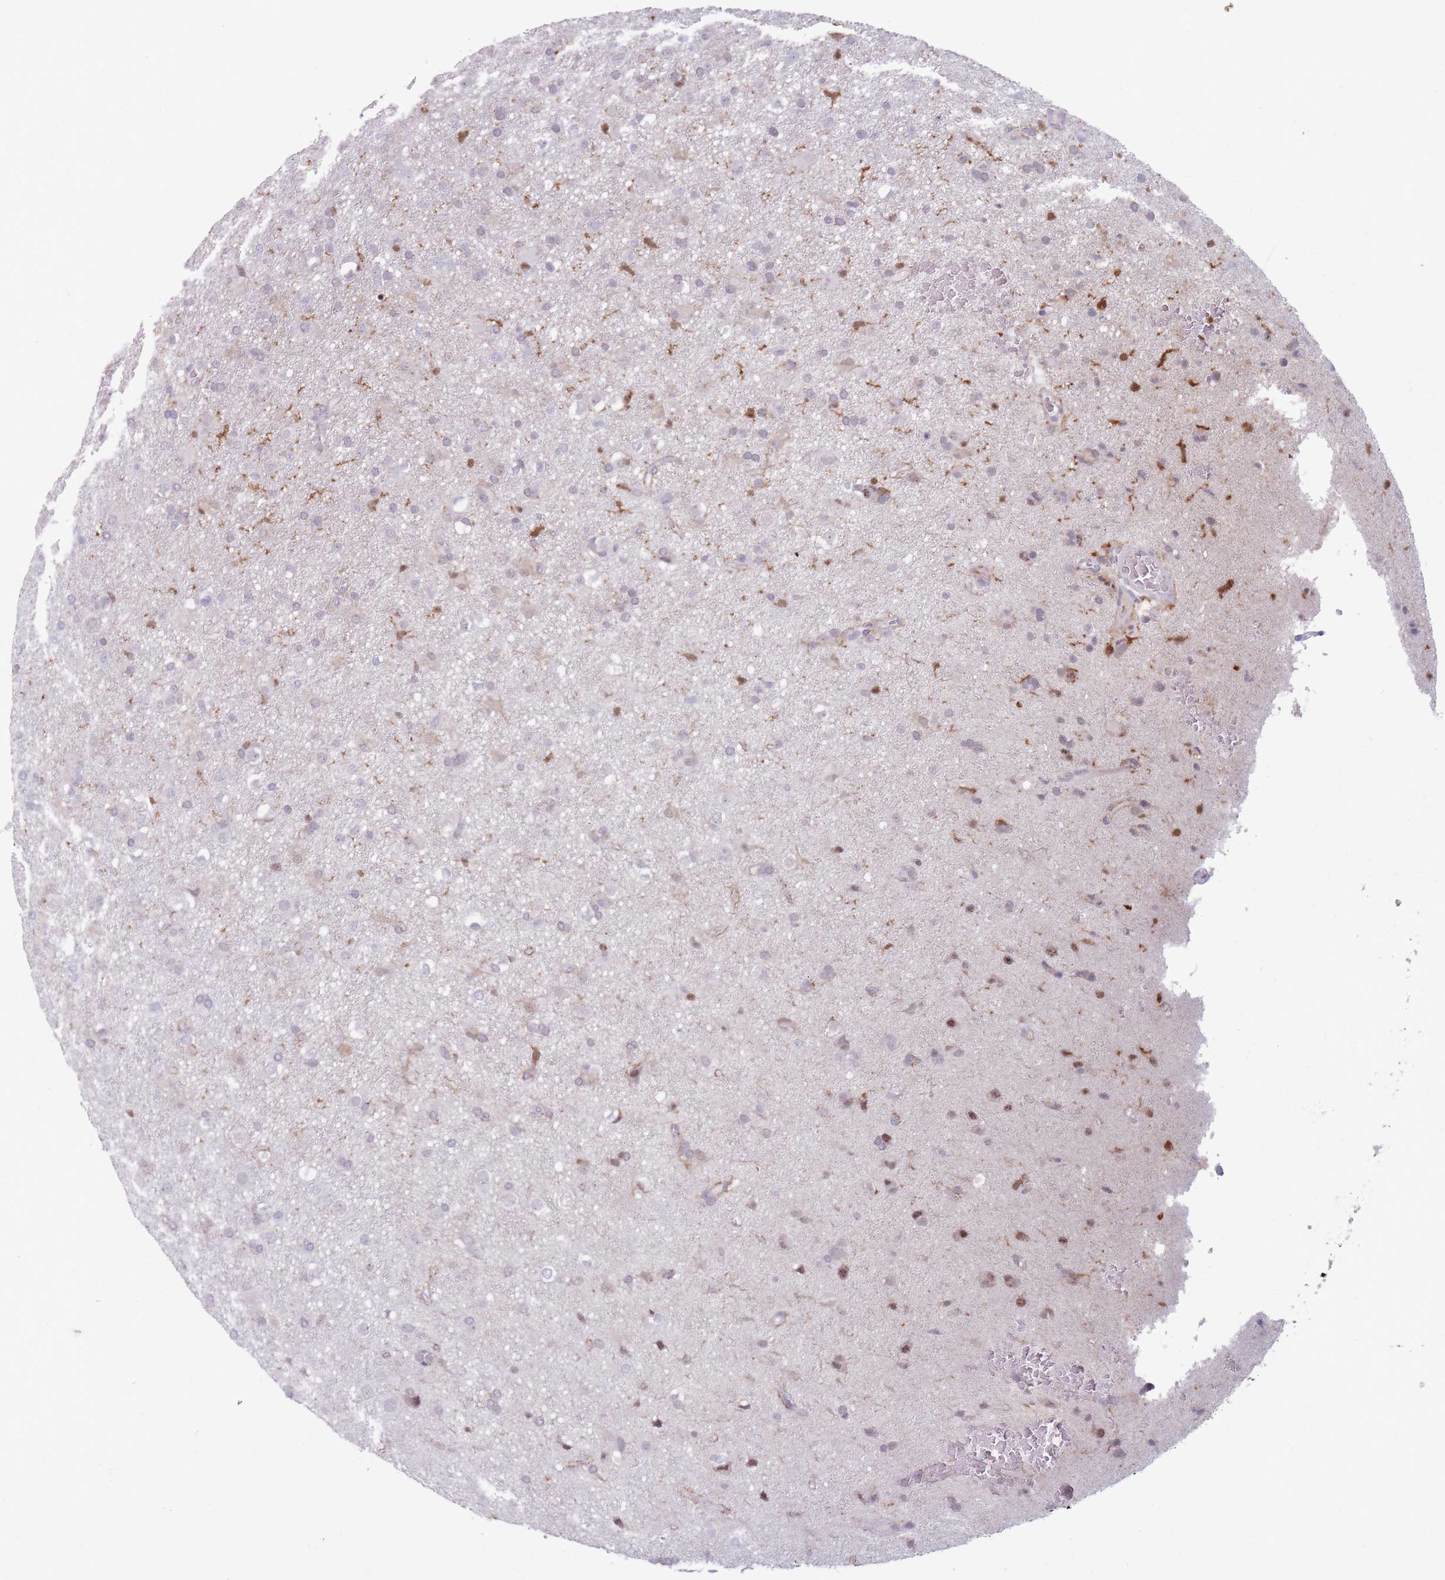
{"staining": {"intensity": "moderate", "quantity": "<25%", "location": "nuclear"}, "tissue": "glioma", "cell_type": "Tumor cells", "image_type": "cancer", "snomed": [{"axis": "morphology", "description": "Glioma, malignant, Low grade"}, {"axis": "topography", "description": "Brain"}], "caption": "Brown immunohistochemical staining in glioma shows moderate nuclear staining in about <25% of tumor cells. Immunohistochemistry stains the protein in brown and the nuclei are stained blue.", "gene": "ARID3B", "patient": {"sex": "male", "age": 65}}